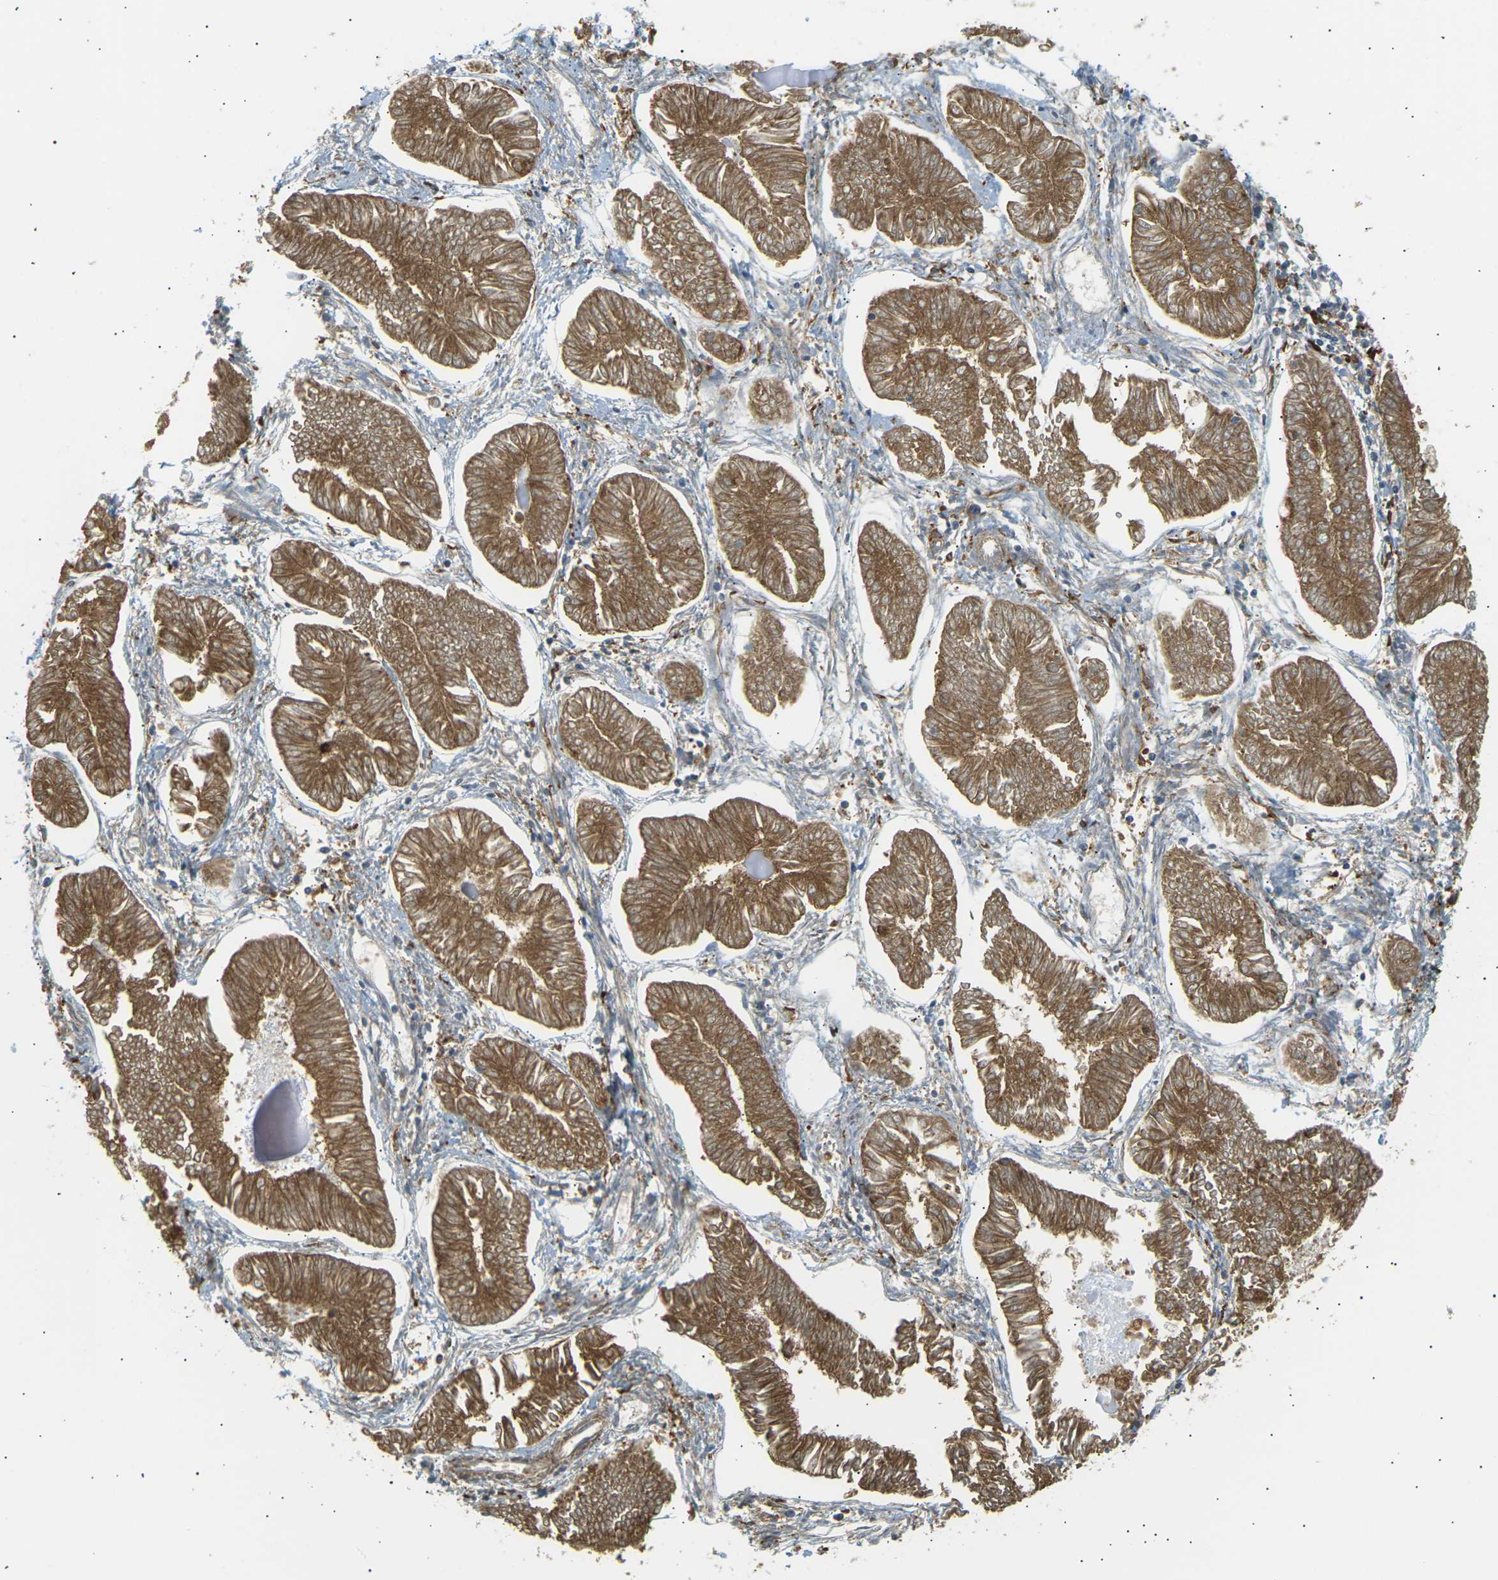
{"staining": {"intensity": "moderate", "quantity": ">75%", "location": "cytoplasmic/membranous"}, "tissue": "endometrial cancer", "cell_type": "Tumor cells", "image_type": "cancer", "snomed": [{"axis": "morphology", "description": "Adenocarcinoma, NOS"}, {"axis": "topography", "description": "Endometrium"}], "caption": "Brown immunohistochemical staining in human adenocarcinoma (endometrial) reveals moderate cytoplasmic/membranous expression in about >75% of tumor cells.", "gene": "CDK17", "patient": {"sex": "female", "age": 53}}